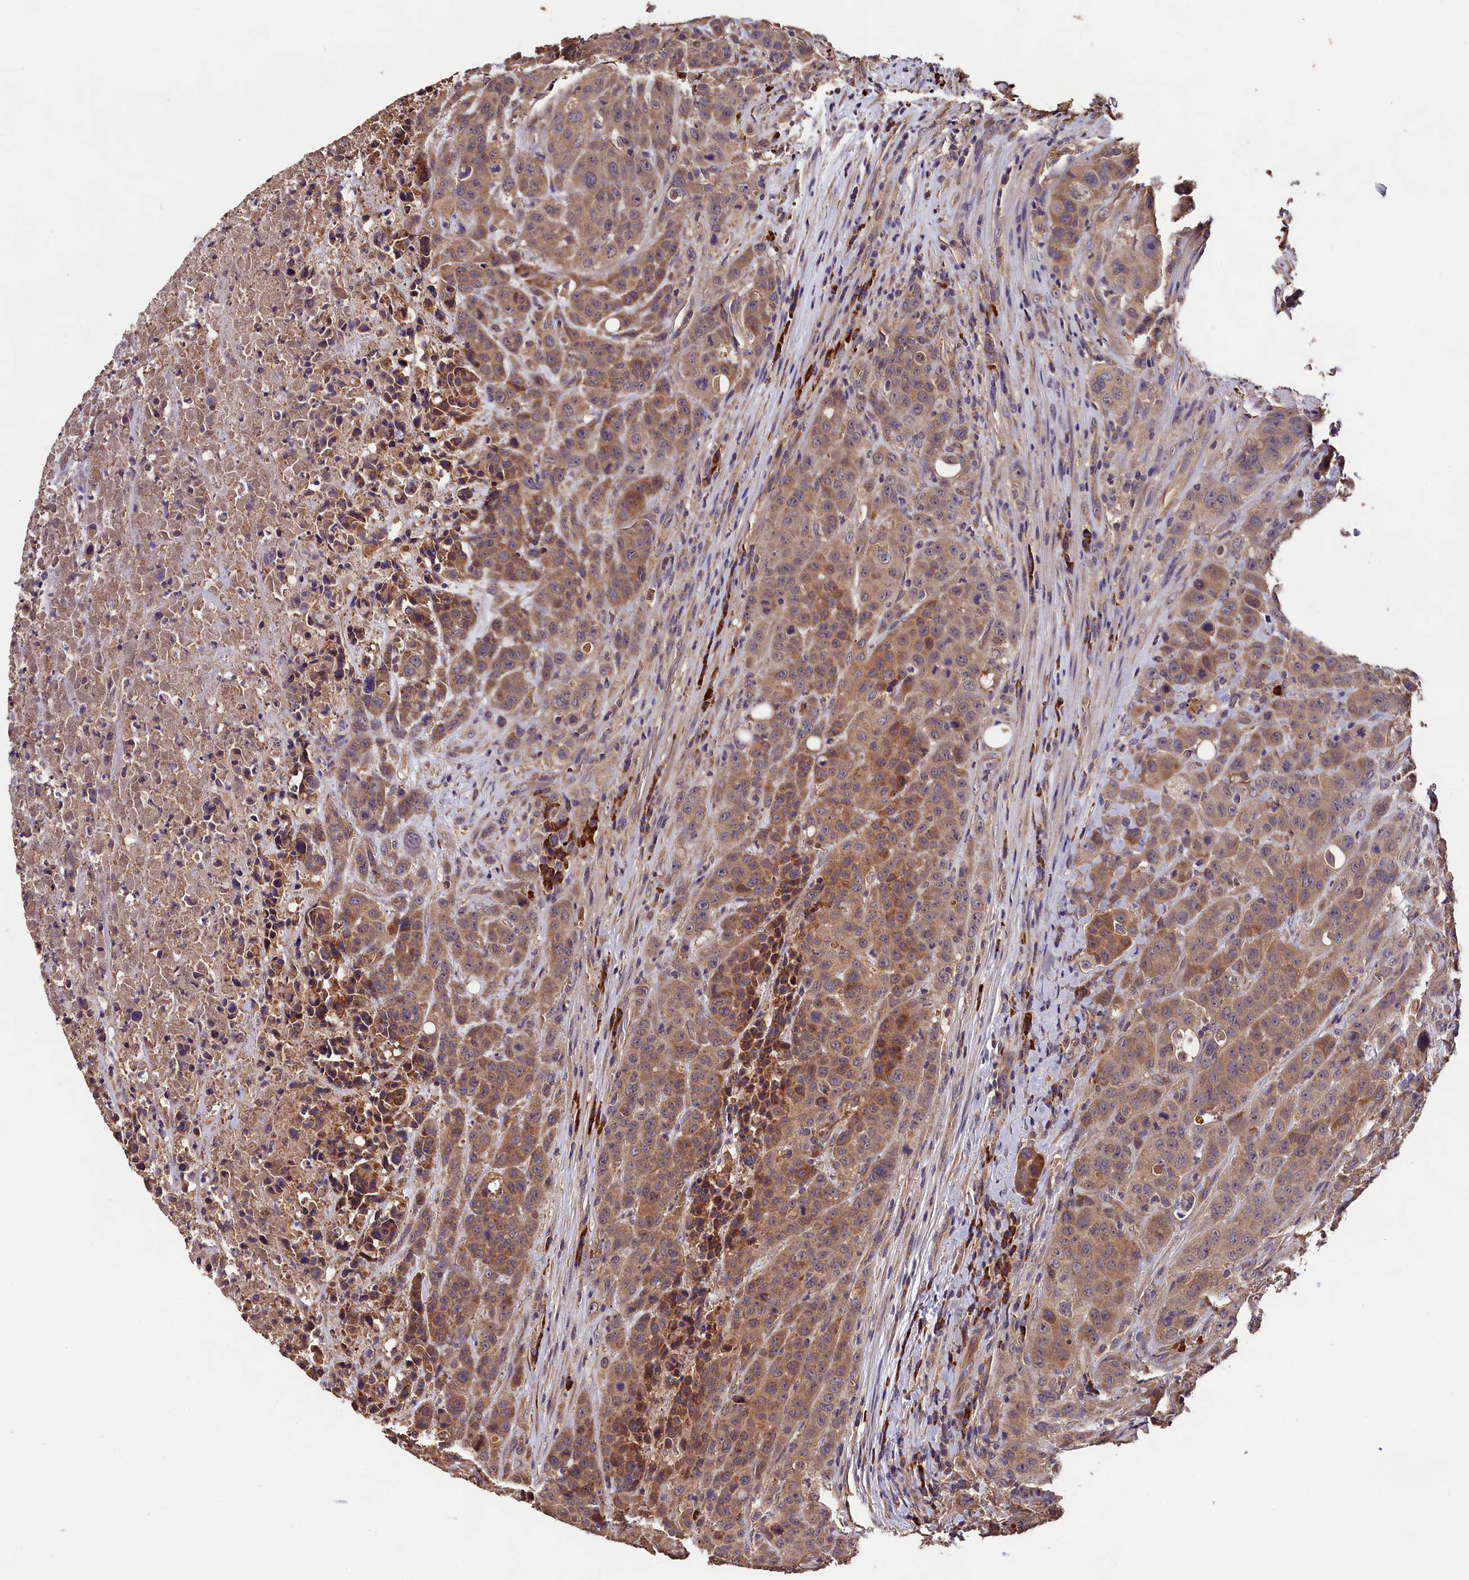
{"staining": {"intensity": "moderate", "quantity": ">75%", "location": "cytoplasmic/membranous"}, "tissue": "colorectal cancer", "cell_type": "Tumor cells", "image_type": "cancer", "snomed": [{"axis": "morphology", "description": "Adenocarcinoma, NOS"}, {"axis": "topography", "description": "Colon"}], "caption": "Approximately >75% of tumor cells in adenocarcinoma (colorectal) display moderate cytoplasmic/membranous protein positivity as visualized by brown immunohistochemical staining.", "gene": "ENKD1", "patient": {"sex": "male", "age": 62}}